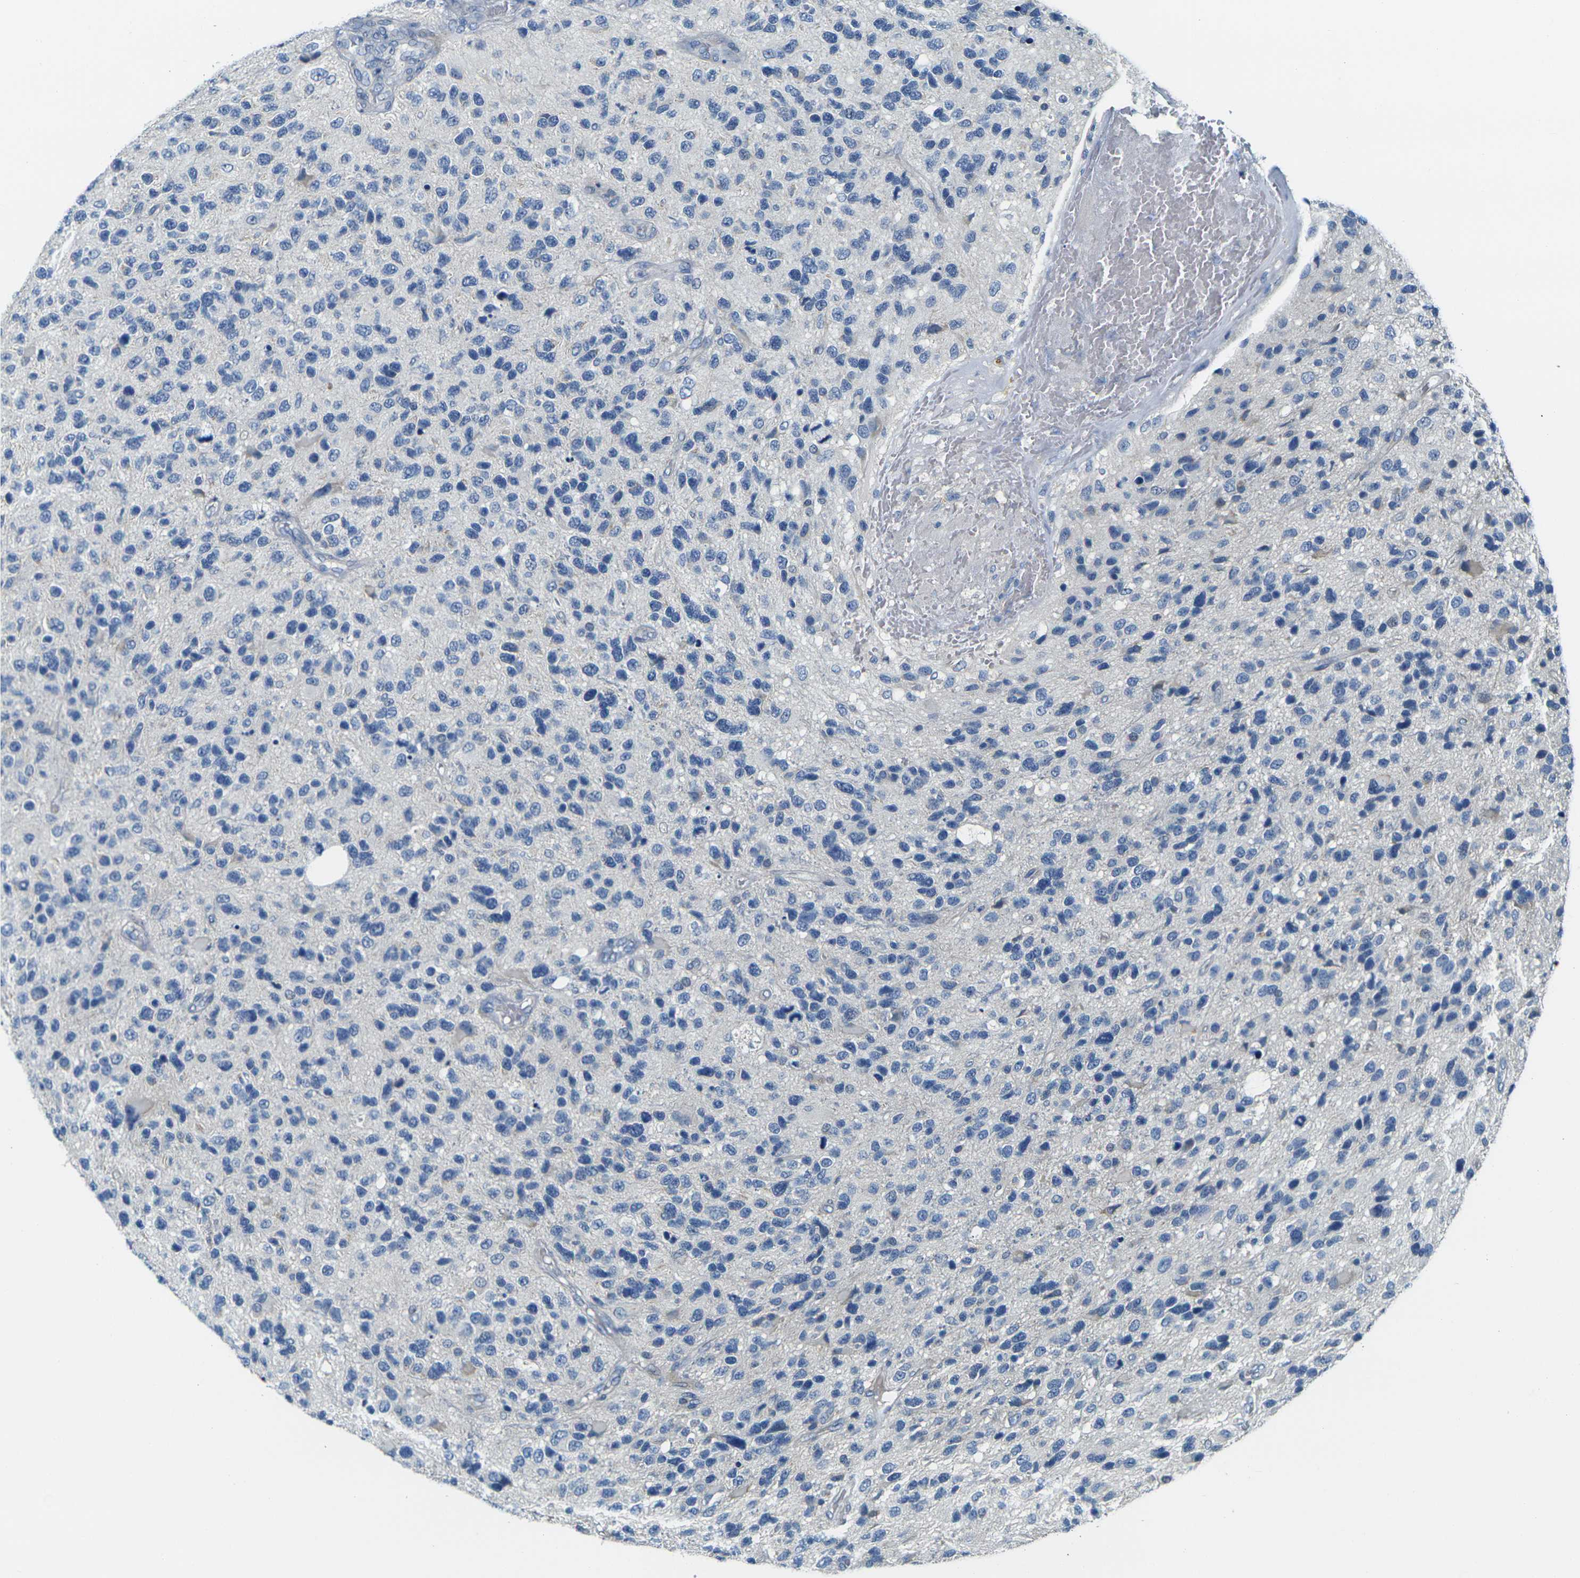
{"staining": {"intensity": "negative", "quantity": "none", "location": "none"}, "tissue": "glioma", "cell_type": "Tumor cells", "image_type": "cancer", "snomed": [{"axis": "morphology", "description": "Glioma, malignant, High grade"}, {"axis": "topography", "description": "Brain"}], "caption": "High magnification brightfield microscopy of malignant glioma (high-grade) stained with DAB (brown) and counterstained with hematoxylin (blue): tumor cells show no significant staining.", "gene": "SHISAL2B", "patient": {"sex": "female", "age": 58}}